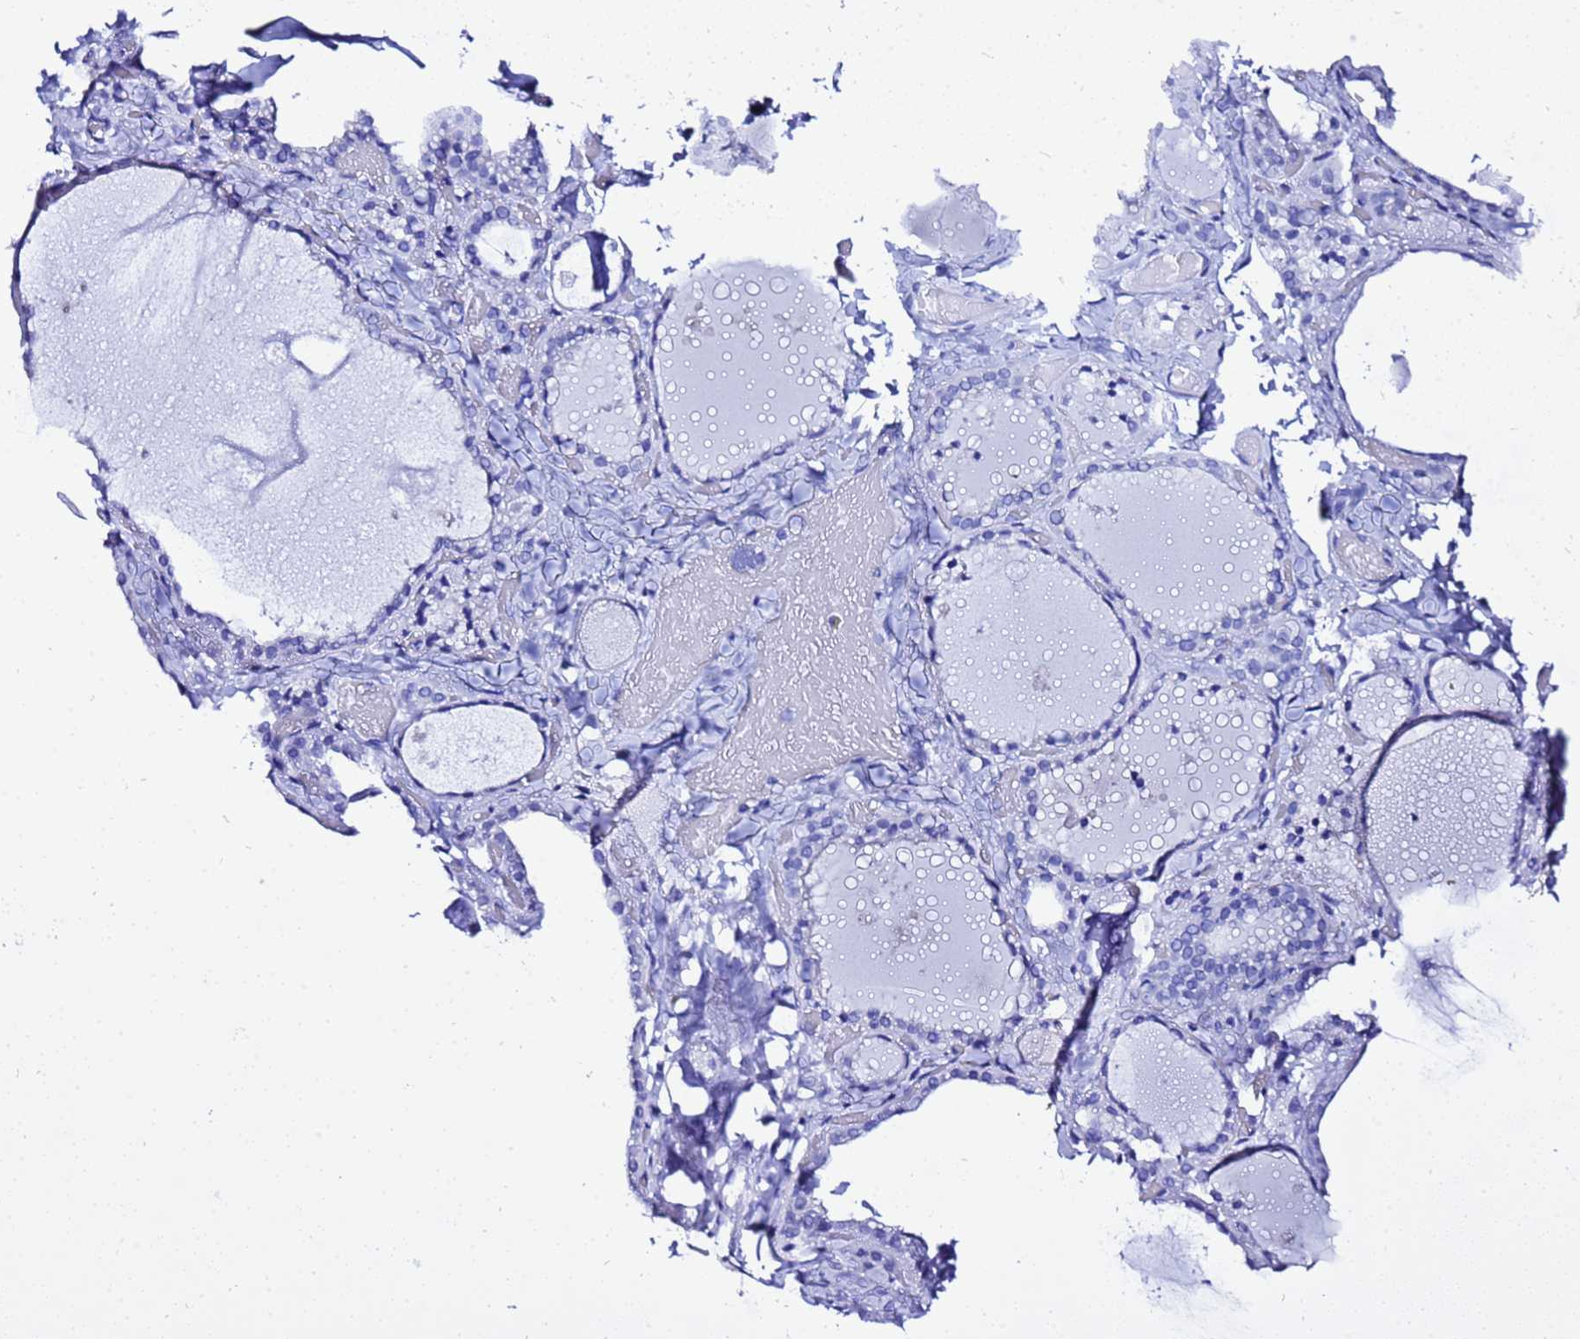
{"staining": {"intensity": "negative", "quantity": "none", "location": "none"}, "tissue": "thyroid gland", "cell_type": "Glandular cells", "image_type": "normal", "snomed": [{"axis": "morphology", "description": "Normal tissue, NOS"}, {"axis": "topography", "description": "Thyroid gland"}], "caption": "Protein analysis of benign thyroid gland displays no significant positivity in glandular cells. (DAB (3,3'-diaminobenzidine) immunohistochemistry with hematoxylin counter stain).", "gene": "LIPF", "patient": {"sex": "female", "age": 44}}